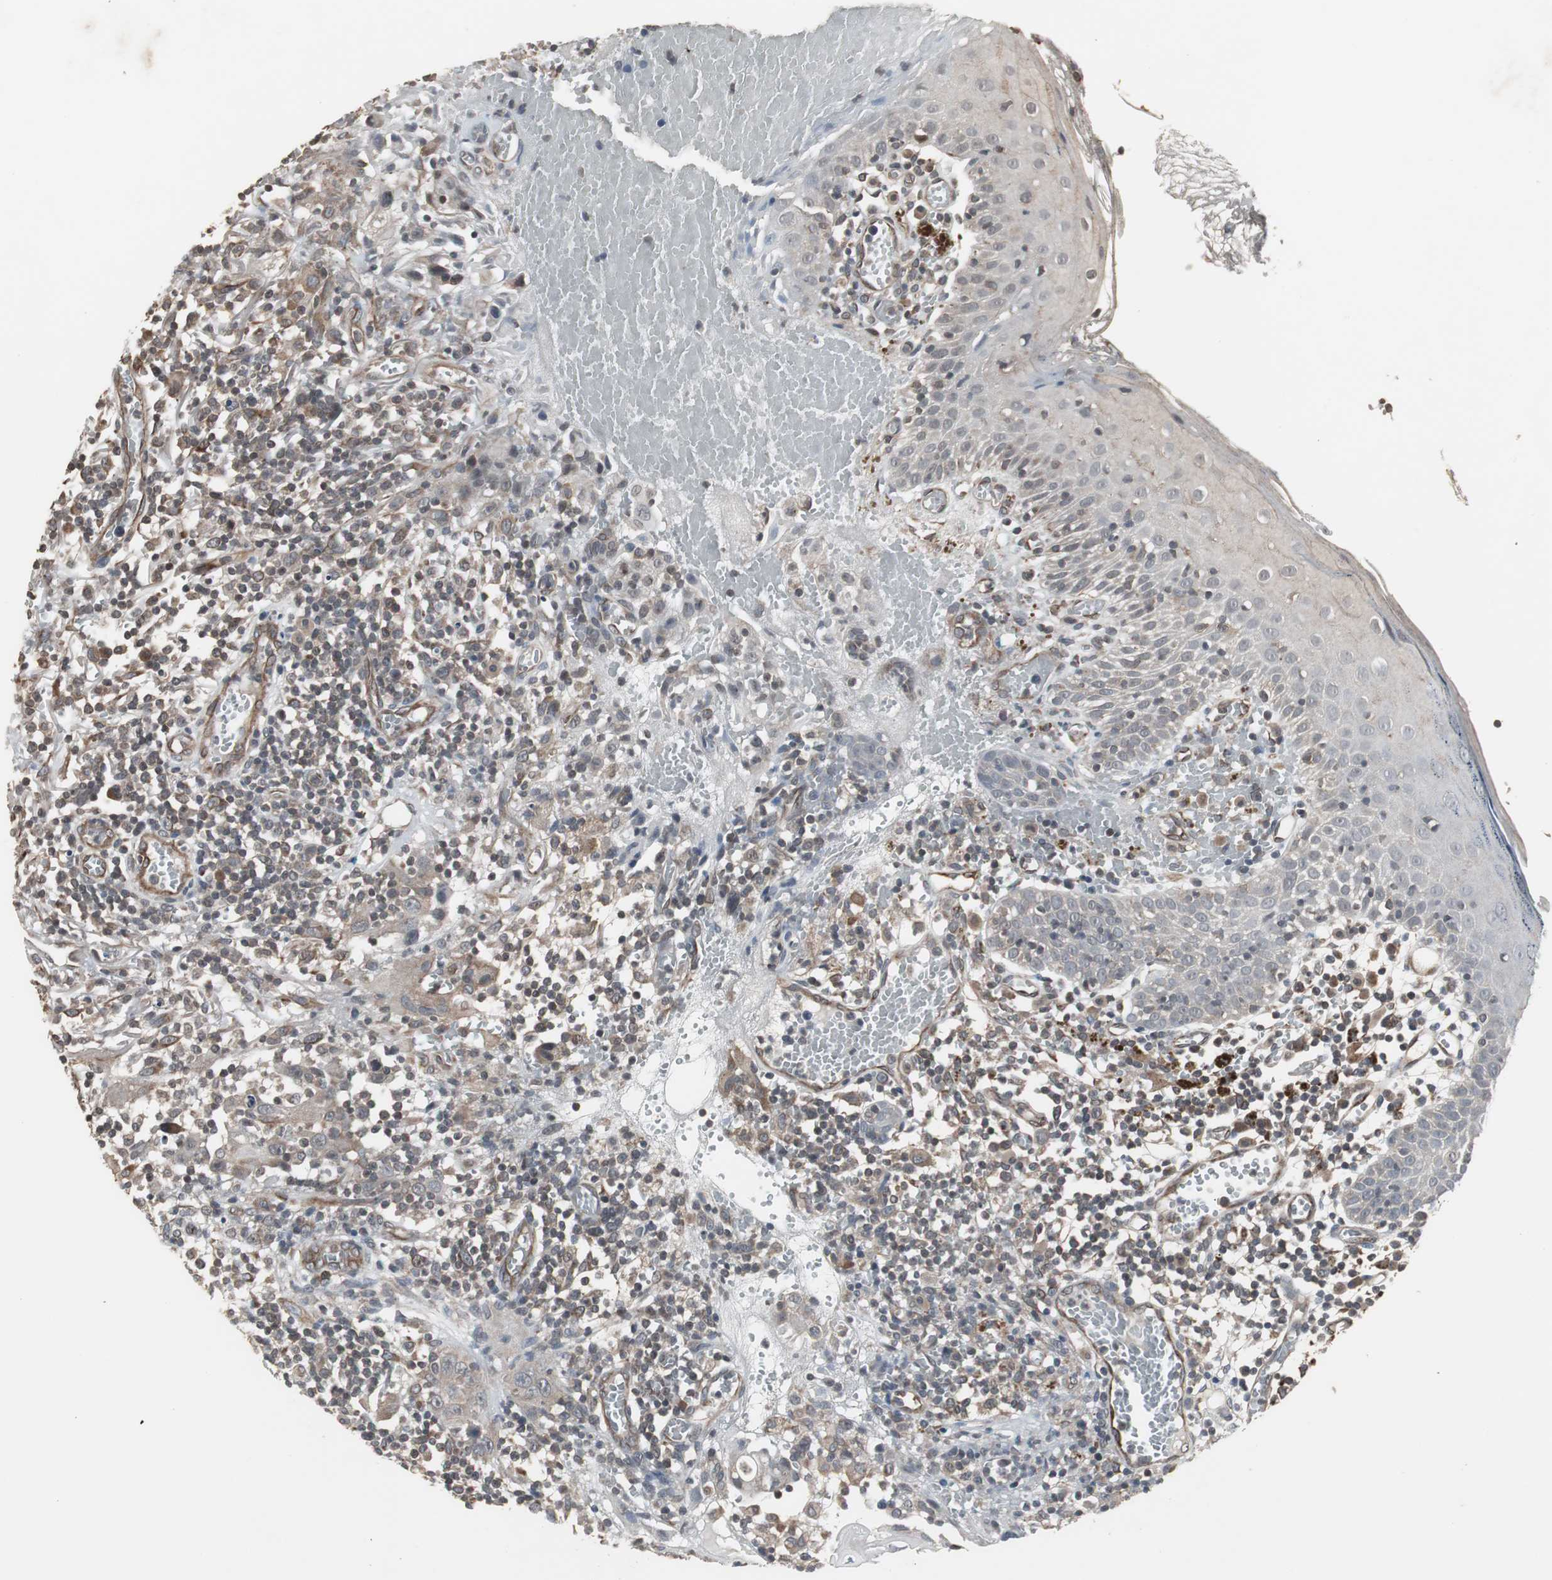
{"staining": {"intensity": "weak", "quantity": ">75%", "location": "cytoplasmic/membranous"}, "tissue": "thyroid cancer", "cell_type": "Tumor cells", "image_type": "cancer", "snomed": [{"axis": "morphology", "description": "Carcinoma, NOS"}, {"axis": "topography", "description": "Thyroid gland"}], "caption": "About >75% of tumor cells in thyroid cancer (carcinoma) exhibit weak cytoplasmic/membranous protein expression as visualized by brown immunohistochemical staining.", "gene": "ATP2B2", "patient": {"sex": "female", "age": 77}}